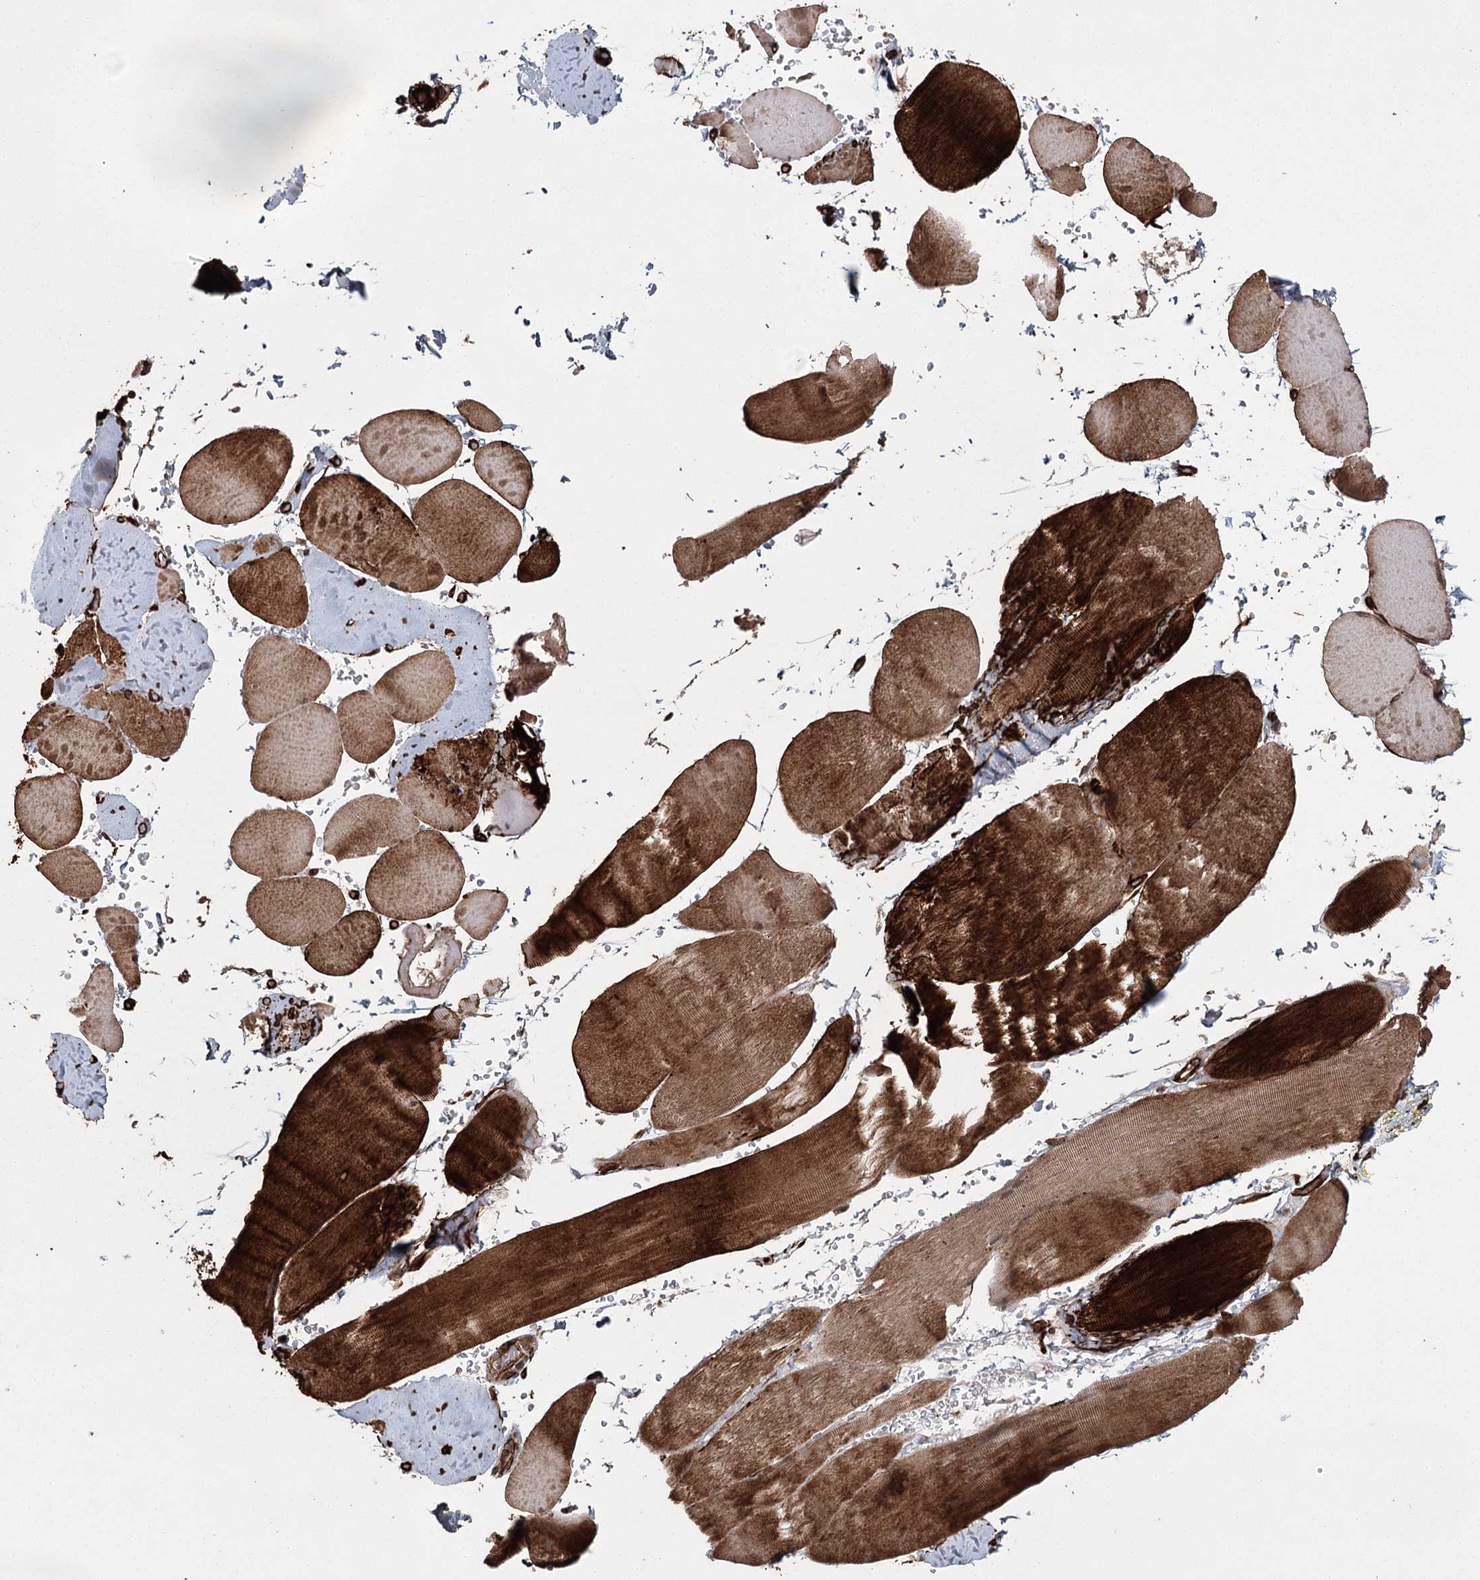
{"staining": {"intensity": "strong", "quantity": ">75%", "location": "cytoplasmic/membranous"}, "tissue": "skeletal muscle", "cell_type": "Myocytes", "image_type": "normal", "snomed": [{"axis": "morphology", "description": "Normal tissue, NOS"}, {"axis": "topography", "description": "Skeletal muscle"}, {"axis": "topography", "description": "Head-Neck"}], "caption": "Immunohistochemical staining of benign human skeletal muscle displays >75% levels of strong cytoplasmic/membranous protein expression in about >75% of myocytes.", "gene": "RPAP3", "patient": {"sex": "male", "age": 66}}